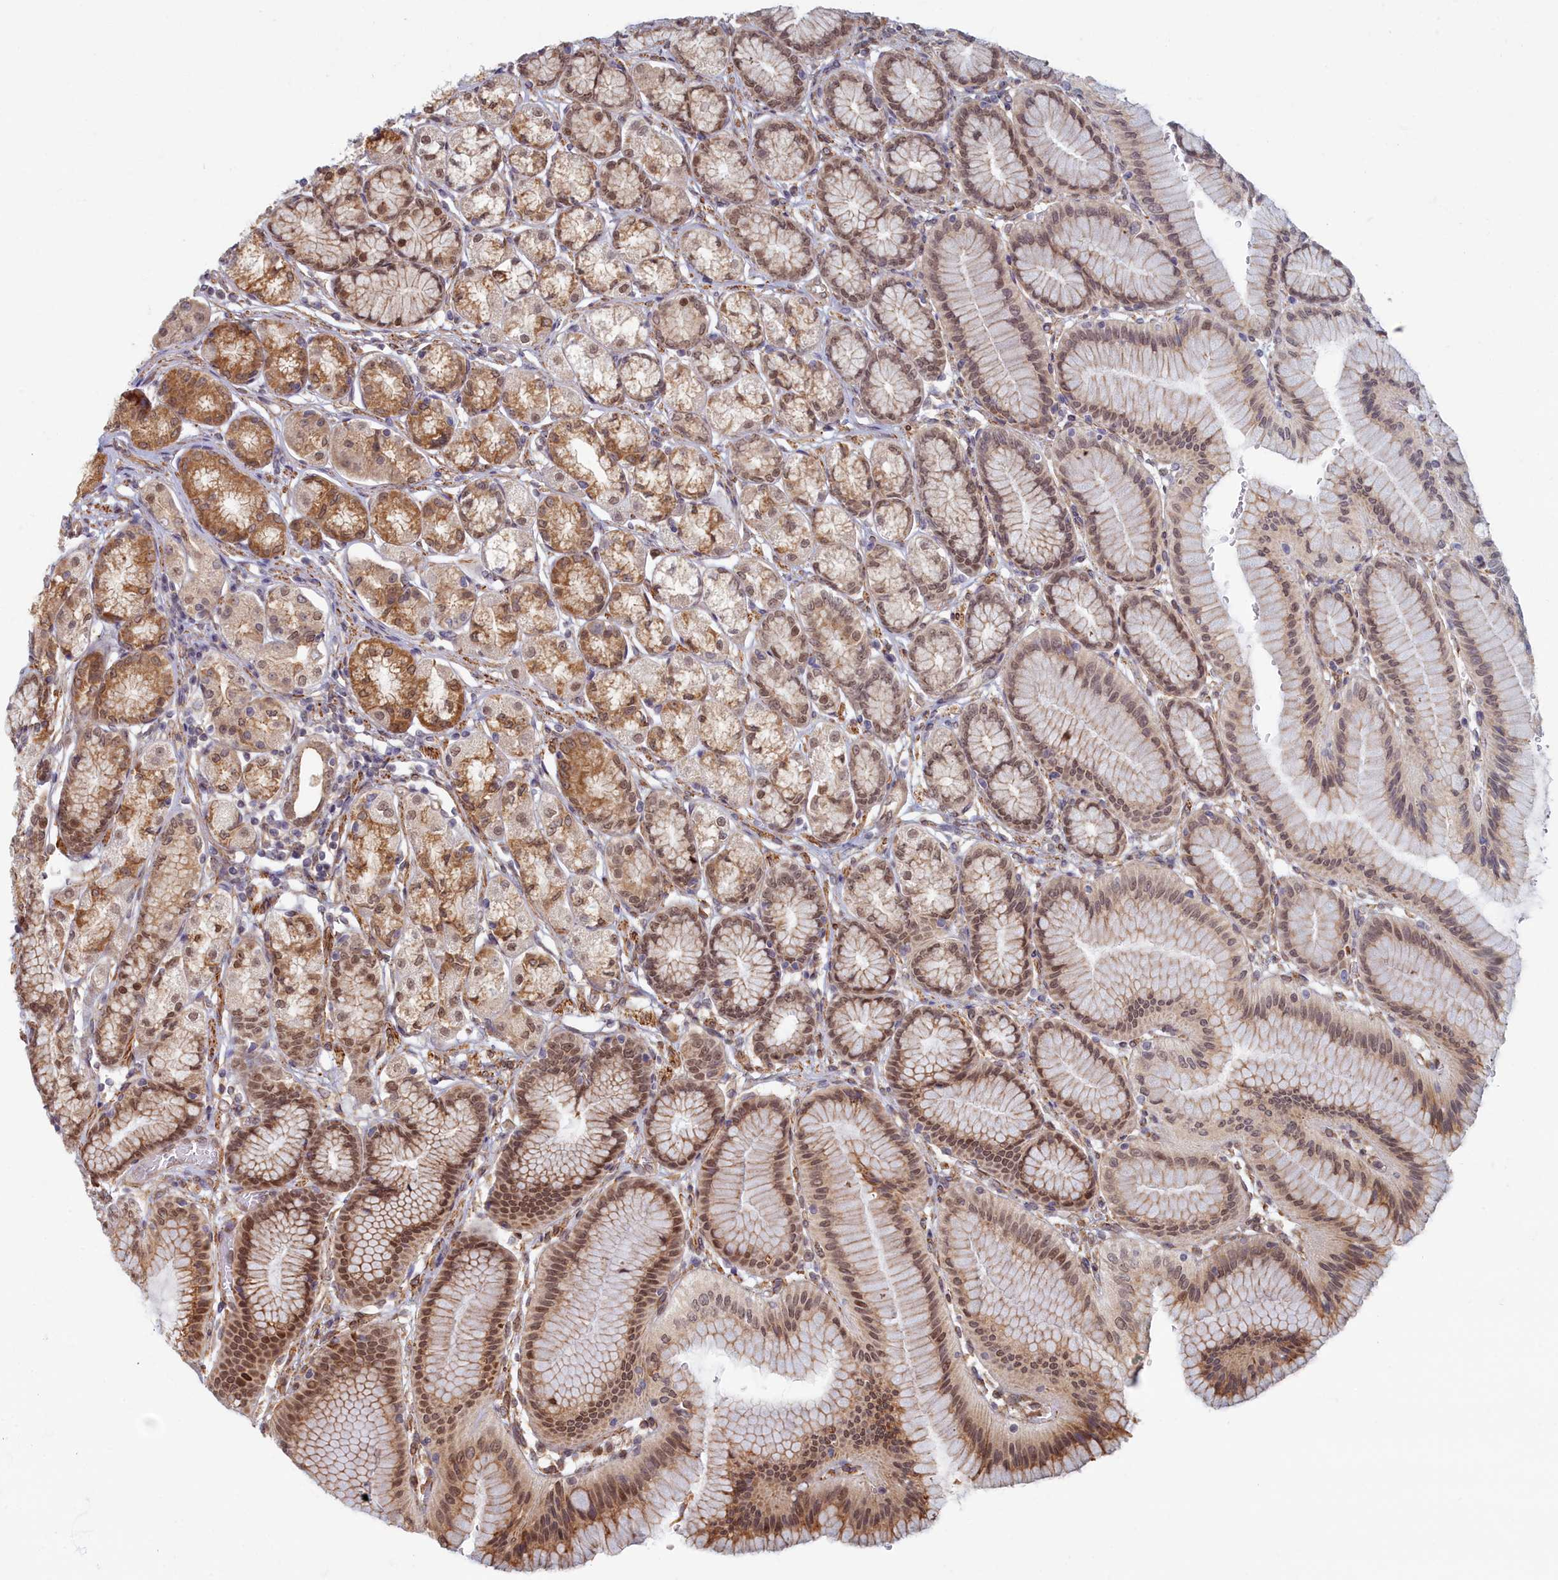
{"staining": {"intensity": "moderate", "quantity": ">75%", "location": "cytoplasmic/membranous,nuclear"}, "tissue": "stomach", "cell_type": "Glandular cells", "image_type": "normal", "snomed": [{"axis": "morphology", "description": "Normal tissue, NOS"}, {"axis": "morphology", "description": "Adenocarcinoma, NOS"}, {"axis": "morphology", "description": "Adenocarcinoma, High grade"}, {"axis": "topography", "description": "Stomach, upper"}, {"axis": "topography", "description": "Stomach"}], "caption": "The micrograph reveals staining of benign stomach, revealing moderate cytoplasmic/membranous,nuclear protein positivity (brown color) within glandular cells.", "gene": "MAK16", "patient": {"sex": "female", "age": 65}}